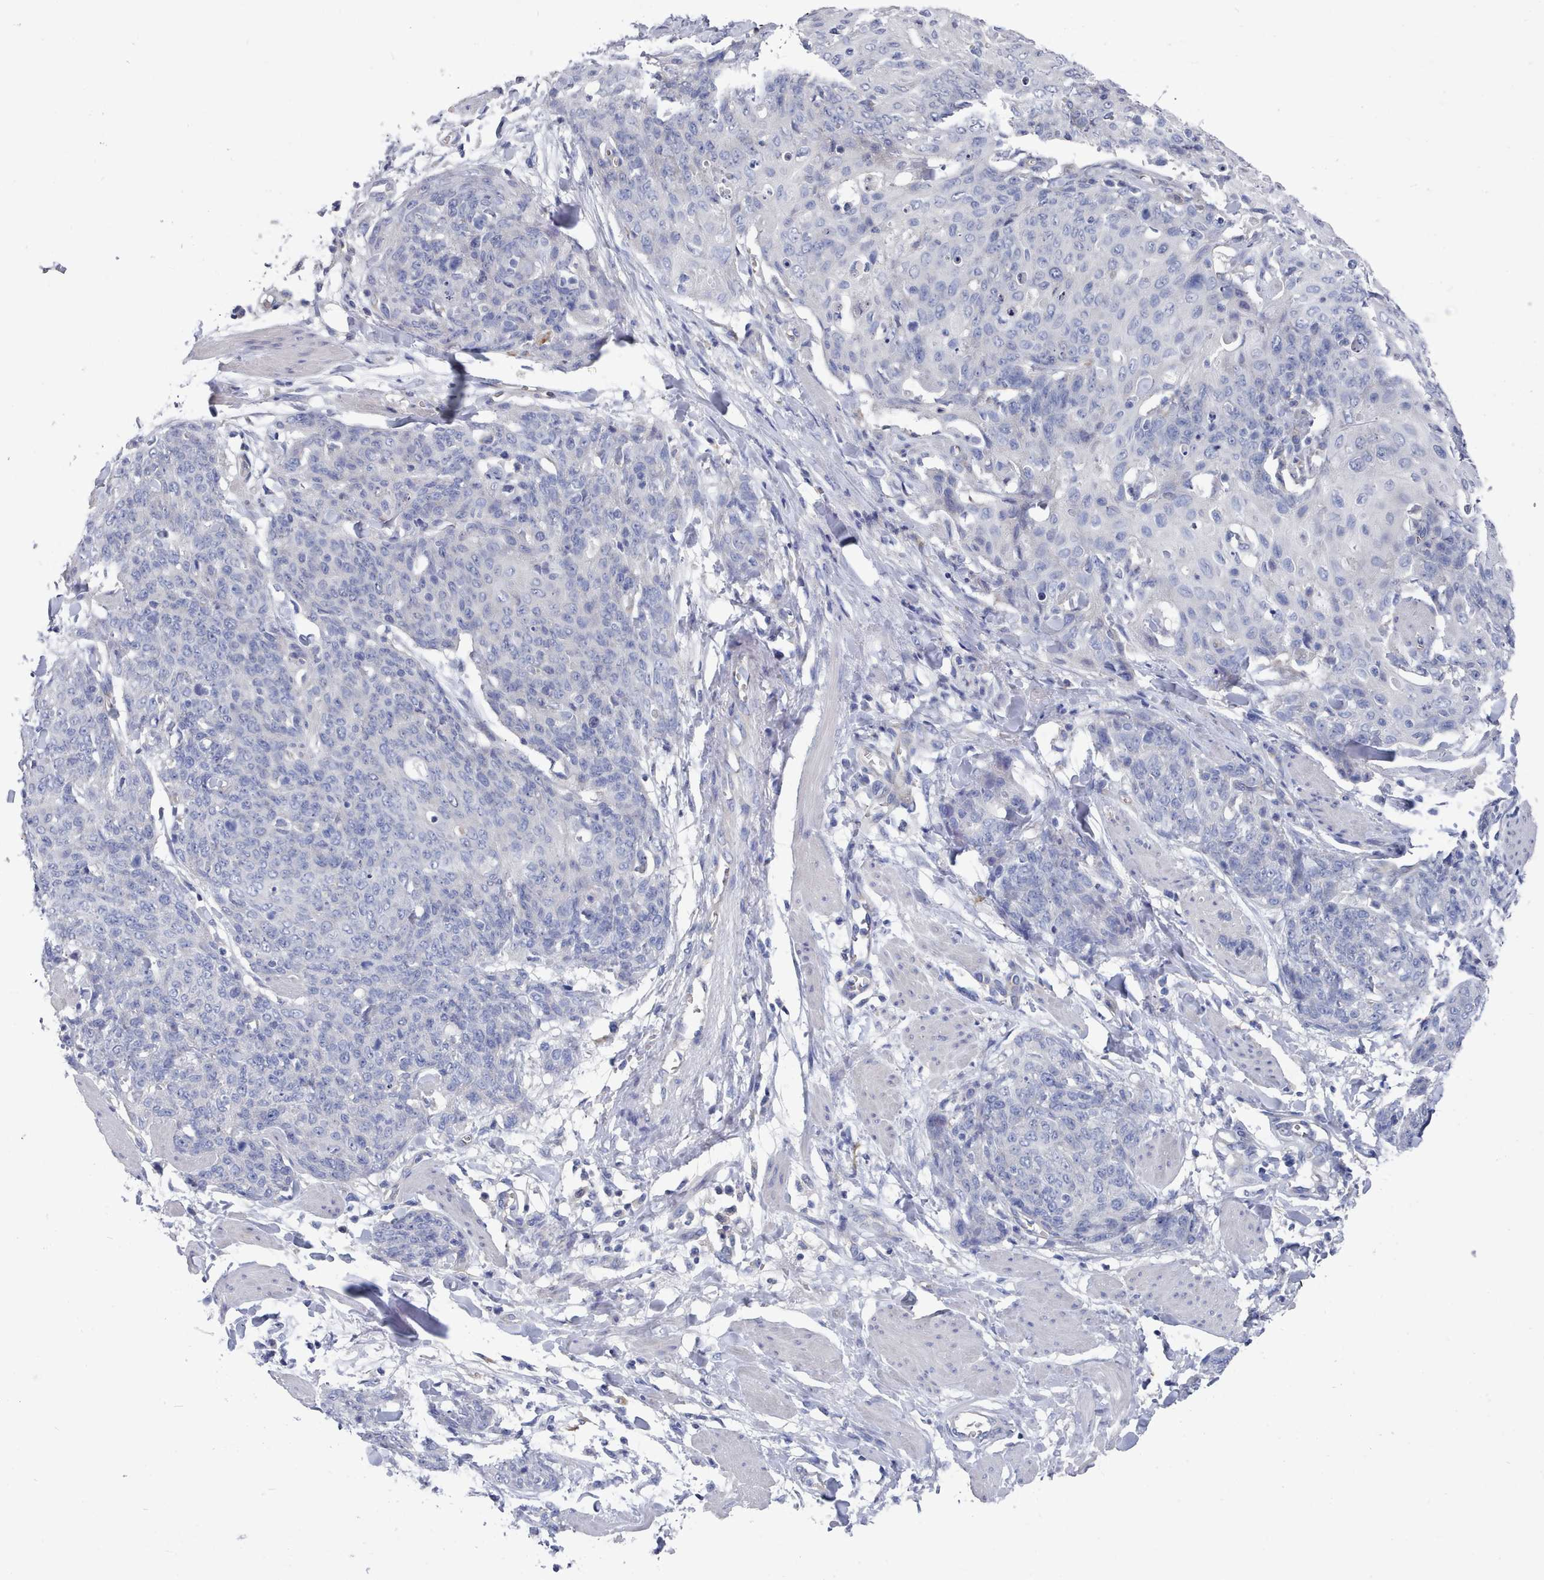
{"staining": {"intensity": "negative", "quantity": "none", "location": "none"}, "tissue": "skin cancer", "cell_type": "Tumor cells", "image_type": "cancer", "snomed": [{"axis": "morphology", "description": "Squamous cell carcinoma, NOS"}, {"axis": "topography", "description": "Skin"}, {"axis": "topography", "description": "Vulva"}], "caption": "Tumor cells are negative for protein expression in human skin cancer.", "gene": "PDE4C", "patient": {"sex": "female", "age": 85}}